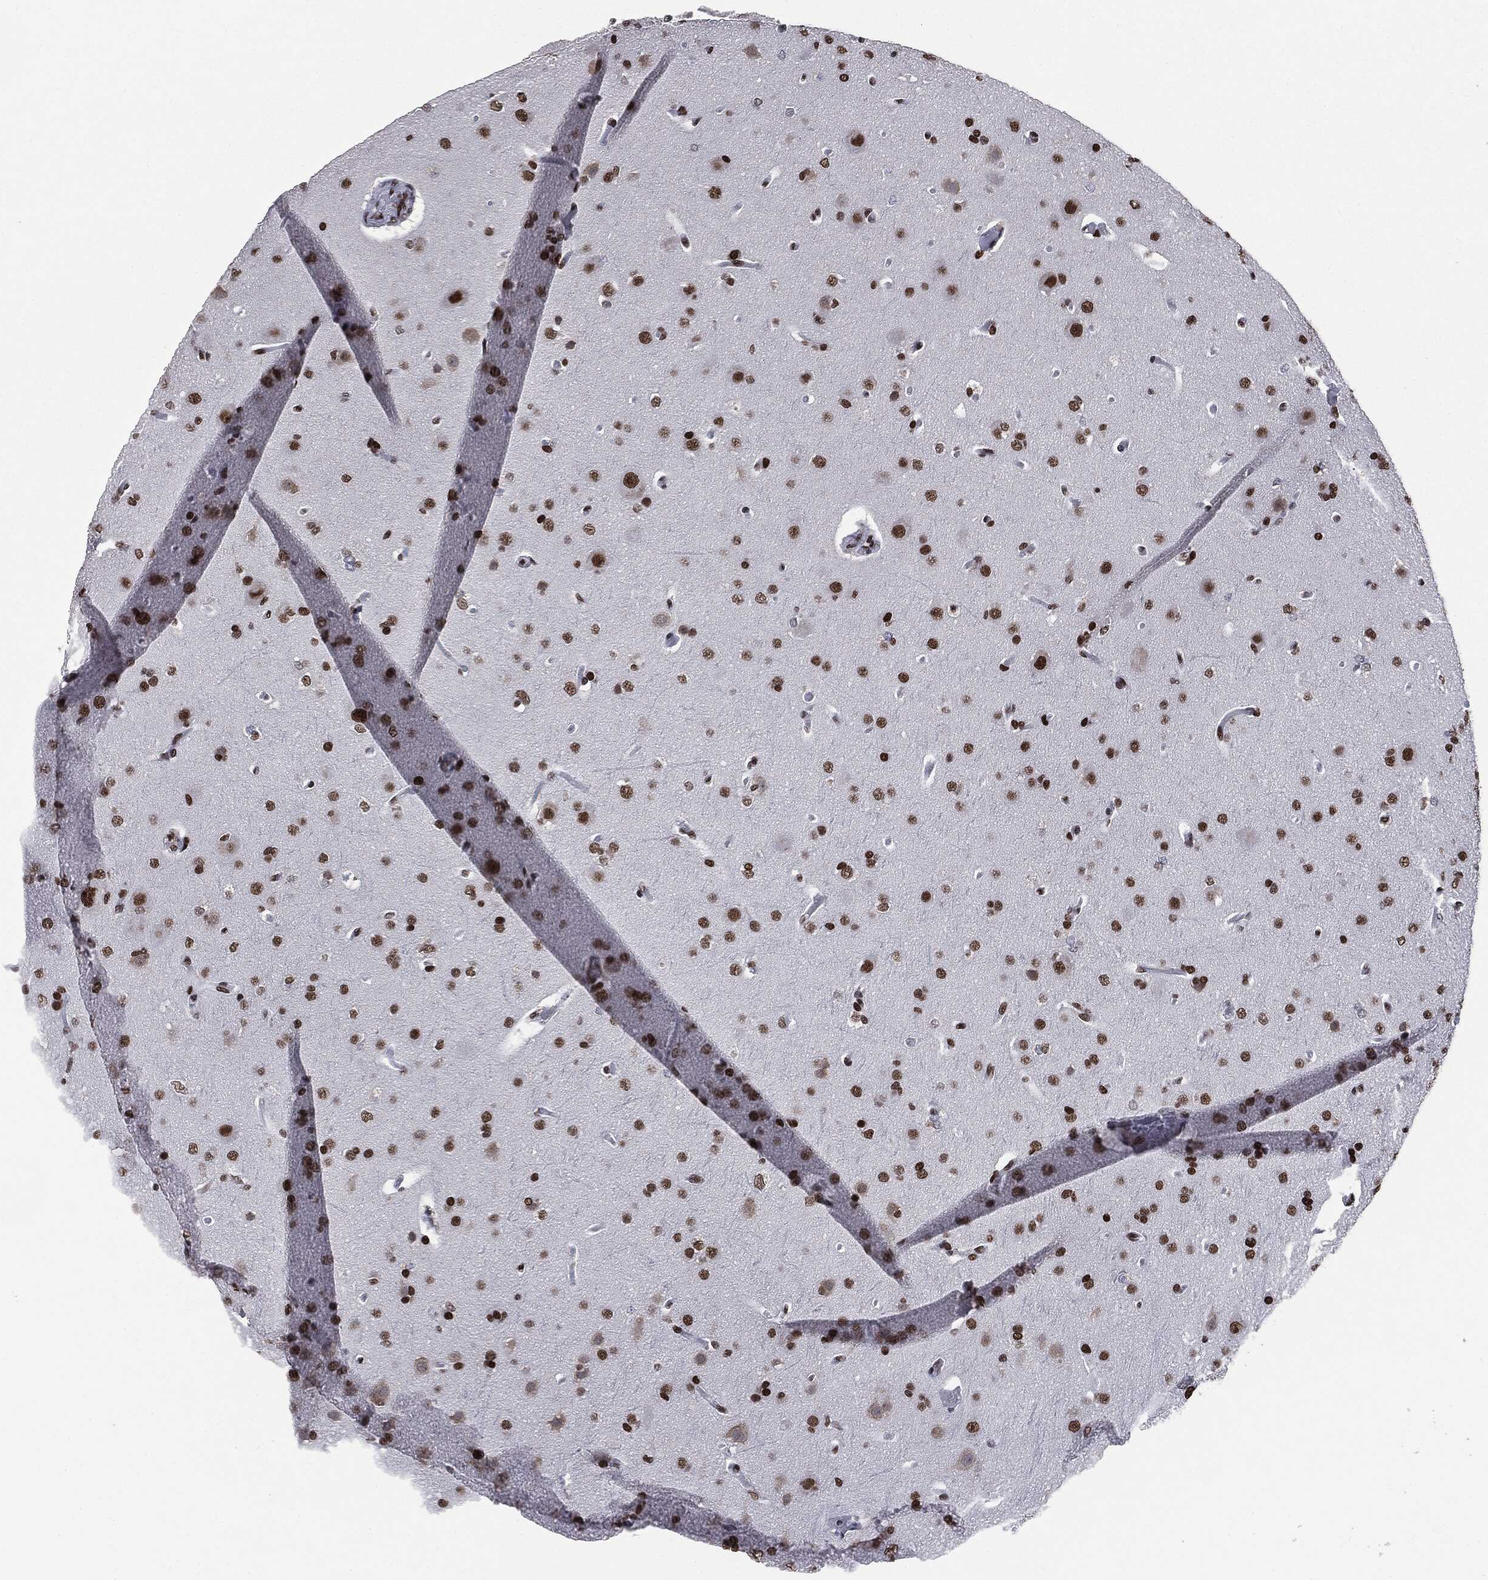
{"staining": {"intensity": "strong", "quantity": ">75%", "location": "nuclear"}, "tissue": "glioma", "cell_type": "Tumor cells", "image_type": "cancer", "snomed": [{"axis": "morphology", "description": "Glioma, malignant, Low grade"}, {"axis": "topography", "description": "Brain"}], "caption": "High-magnification brightfield microscopy of glioma stained with DAB (brown) and counterstained with hematoxylin (blue). tumor cells exhibit strong nuclear staining is present in approximately>75% of cells. Immunohistochemistry (ihc) stains the protein in brown and the nuclei are stained blue.", "gene": "MSH2", "patient": {"sex": "male", "age": 41}}